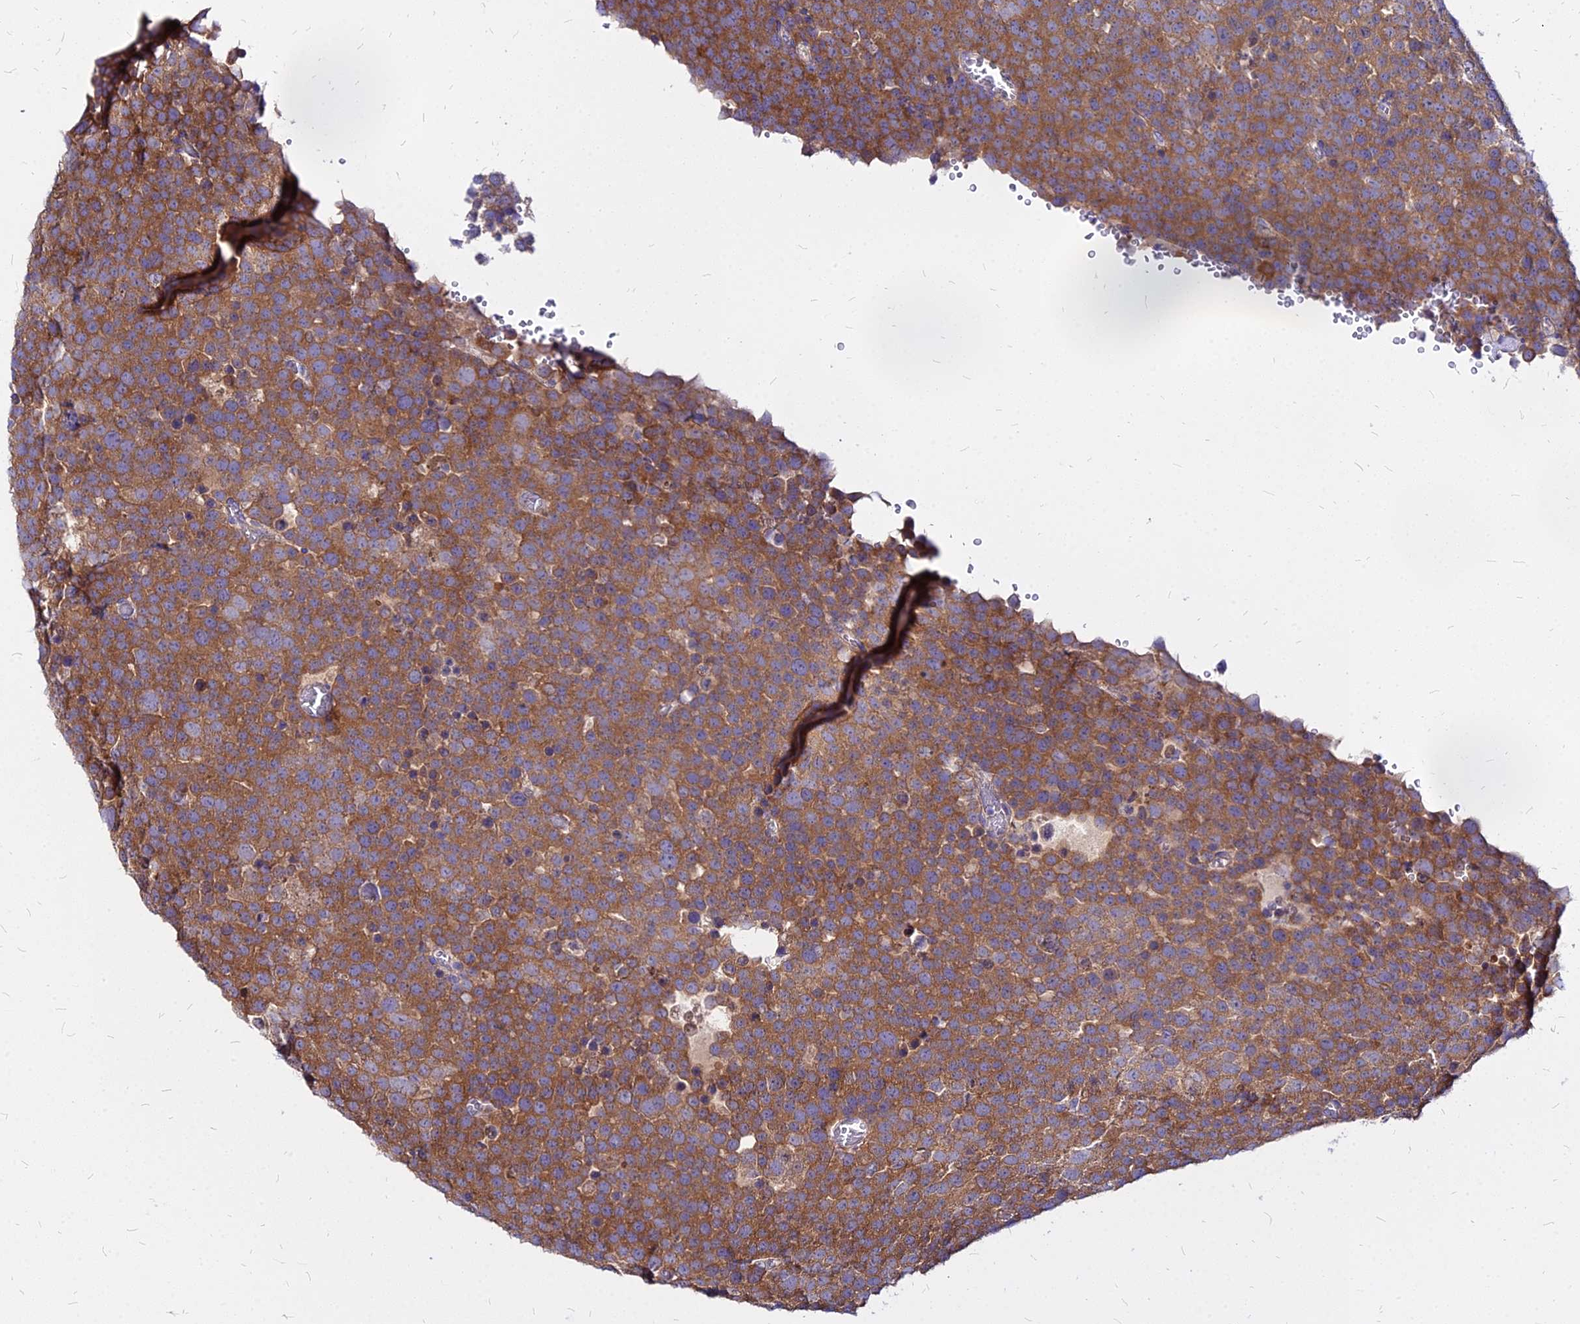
{"staining": {"intensity": "moderate", "quantity": ">75%", "location": "cytoplasmic/membranous"}, "tissue": "testis cancer", "cell_type": "Tumor cells", "image_type": "cancer", "snomed": [{"axis": "morphology", "description": "Seminoma, NOS"}, {"axis": "topography", "description": "Testis"}], "caption": "Immunohistochemistry (IHC) micrograph of human testis seminoma stained for a protein (brown), which displays medium levels of moderate cytoplasmic/membranous staining in approximately >75% of tumor cells.", "gene": "COMMD10", "patient": {"sex": "male", "age": 71}}